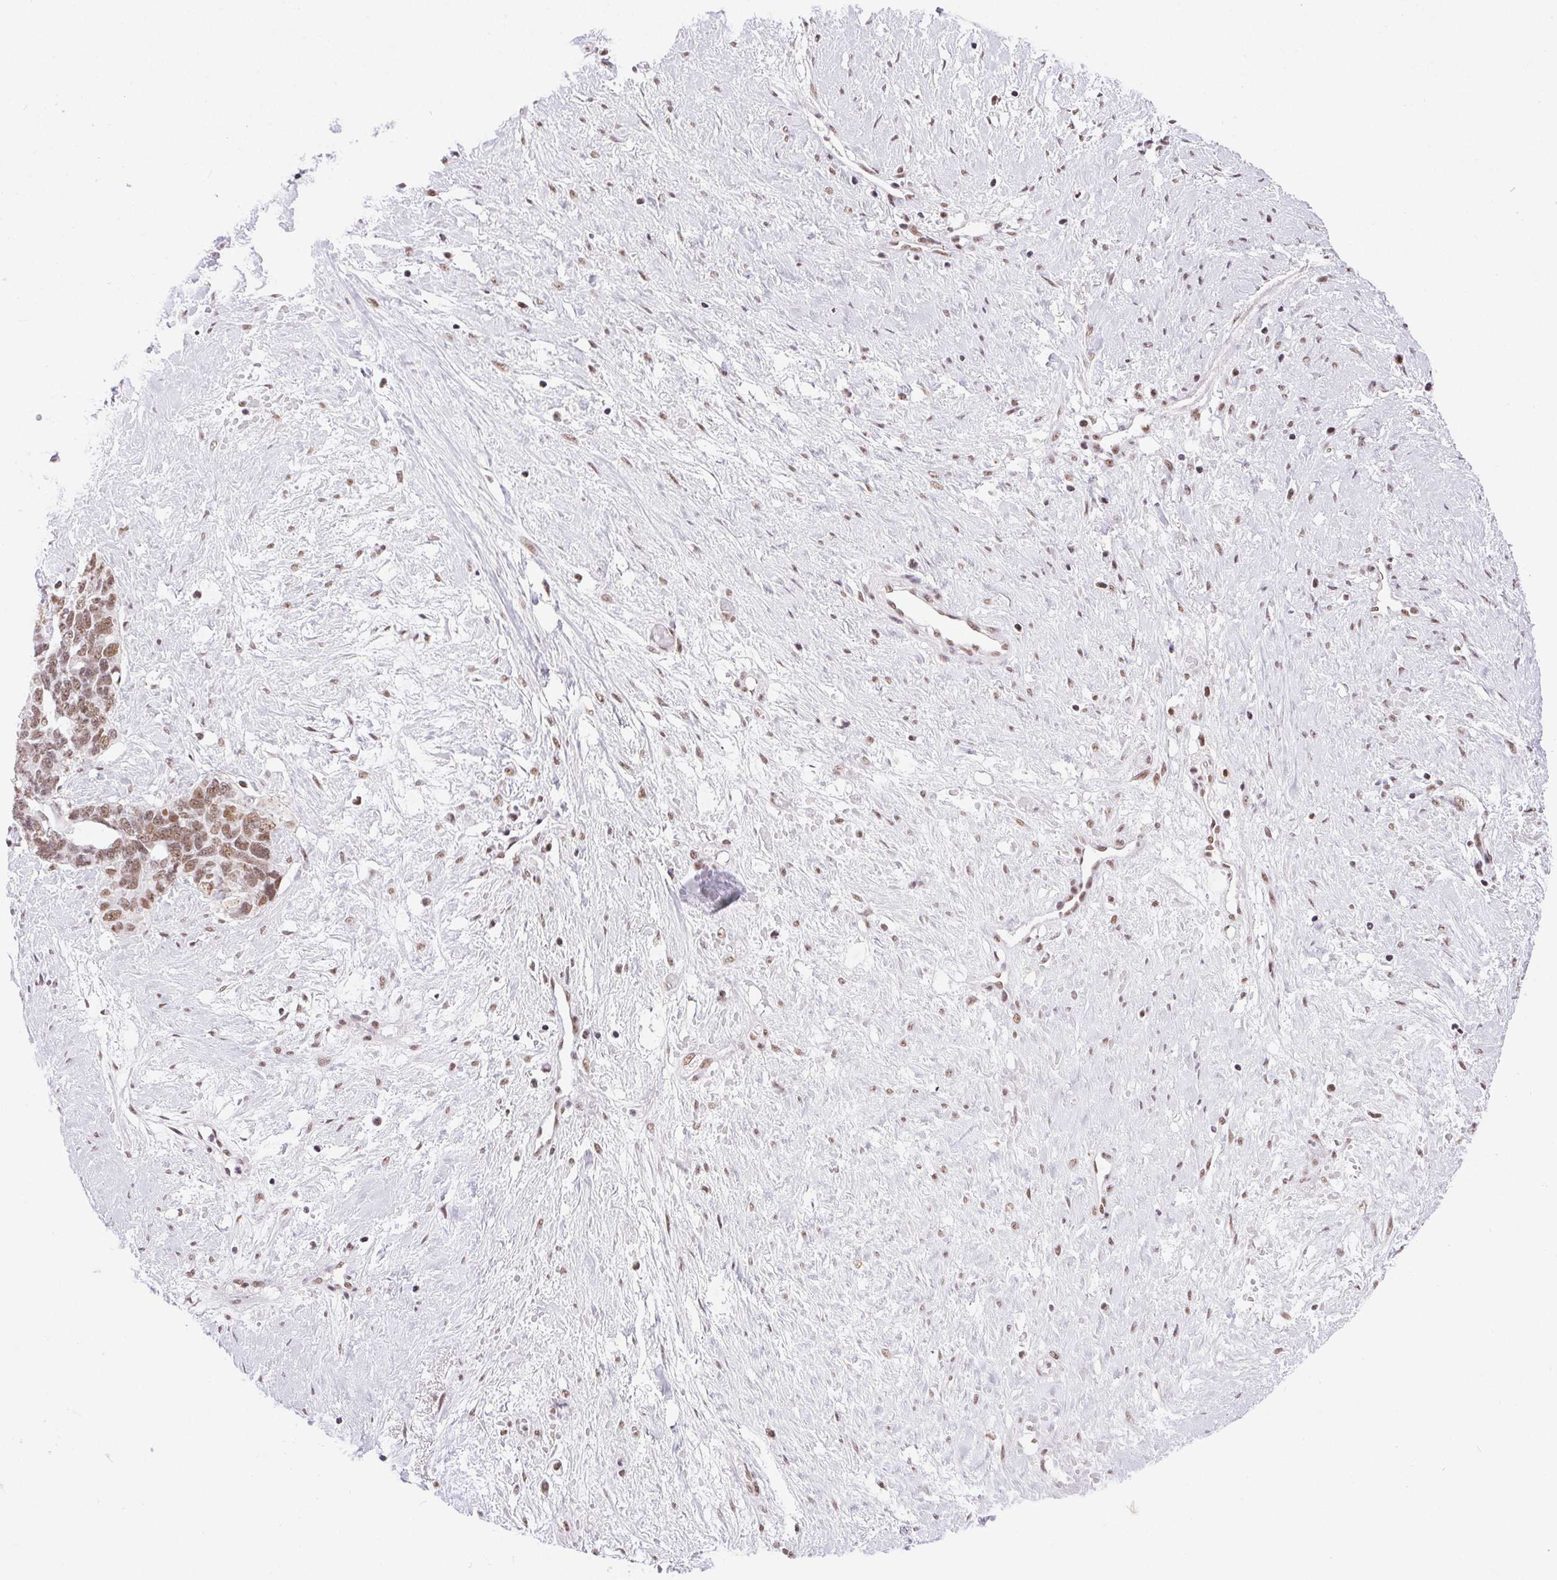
{"staining": {"intensity": "weak", "quantity": ">75%", "location": "nuclear"}, "tissue": "ovarian cancer", "cell_type": "Tumor cells", "image_type": "cancer", "snomed": [{"axis": "morphology", "description": "Cystadenocarcinoma, serous, NOS"}, {"axis": "topography", "description": "Ovary"}], "caption": "Protein analysis of ovarian cancer tissue exhibits weak nuclear expression in about >75% of tumor cells.", "gene": "TRA2B", "patient": {"sex": "female", "age": 69}}